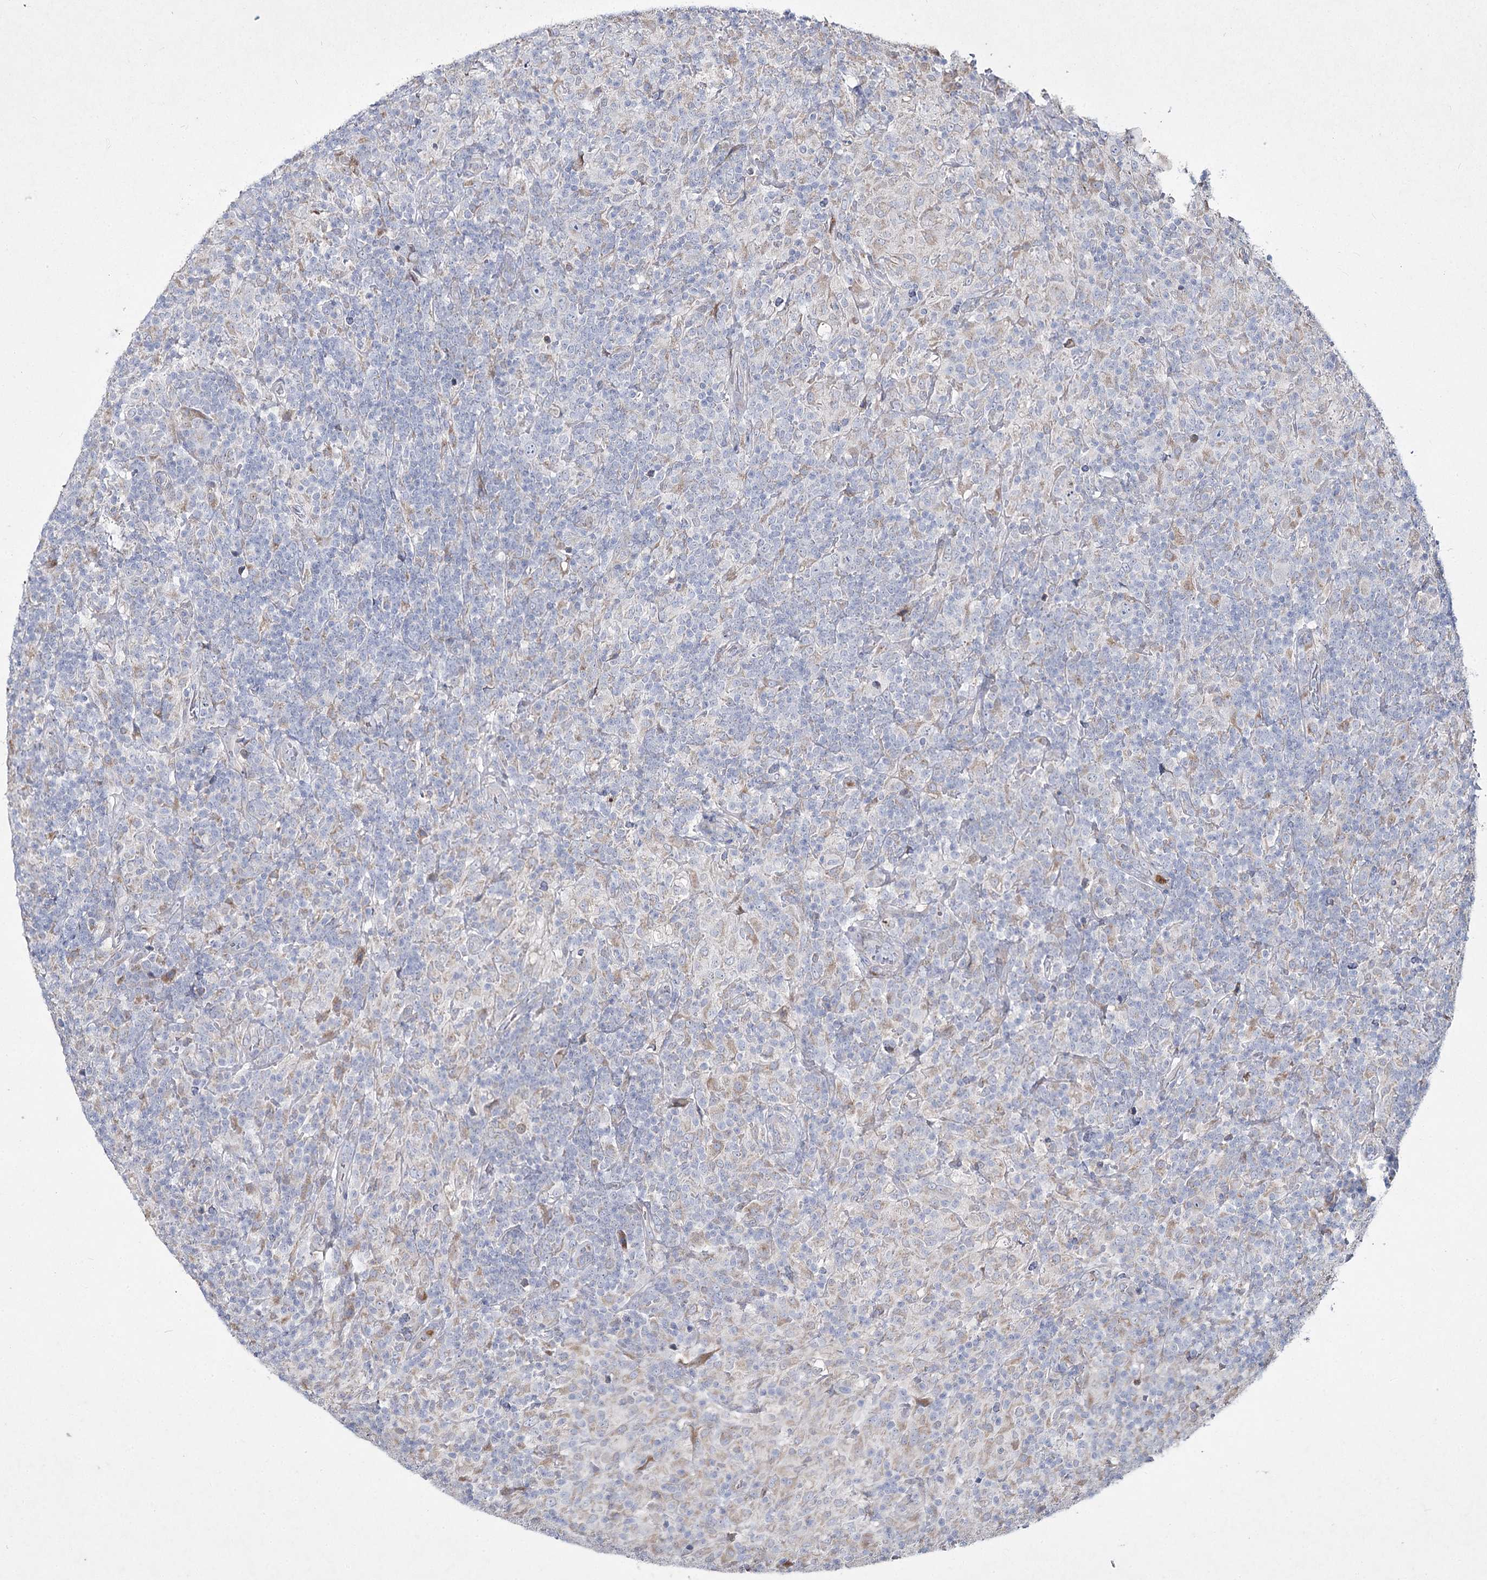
{"staining": {"intensity": "negative", "quantity": "none", "location": "none"}, "tissue": "lymphoma", "cell_type": "Tumor cells", "image_type": "cancer", "snomed": [{"axis": "morphology", "description": "Hodgkin's disease, NOS"}, {"axis": "topography", "description": "Lymph node"}], "caption": "DAB immunohistochemical staining of human lymphoma exhibits no significant staining in tumor cells.", "gene": "NIPAL4", "patient": {"sex": "male", "age": 70}}